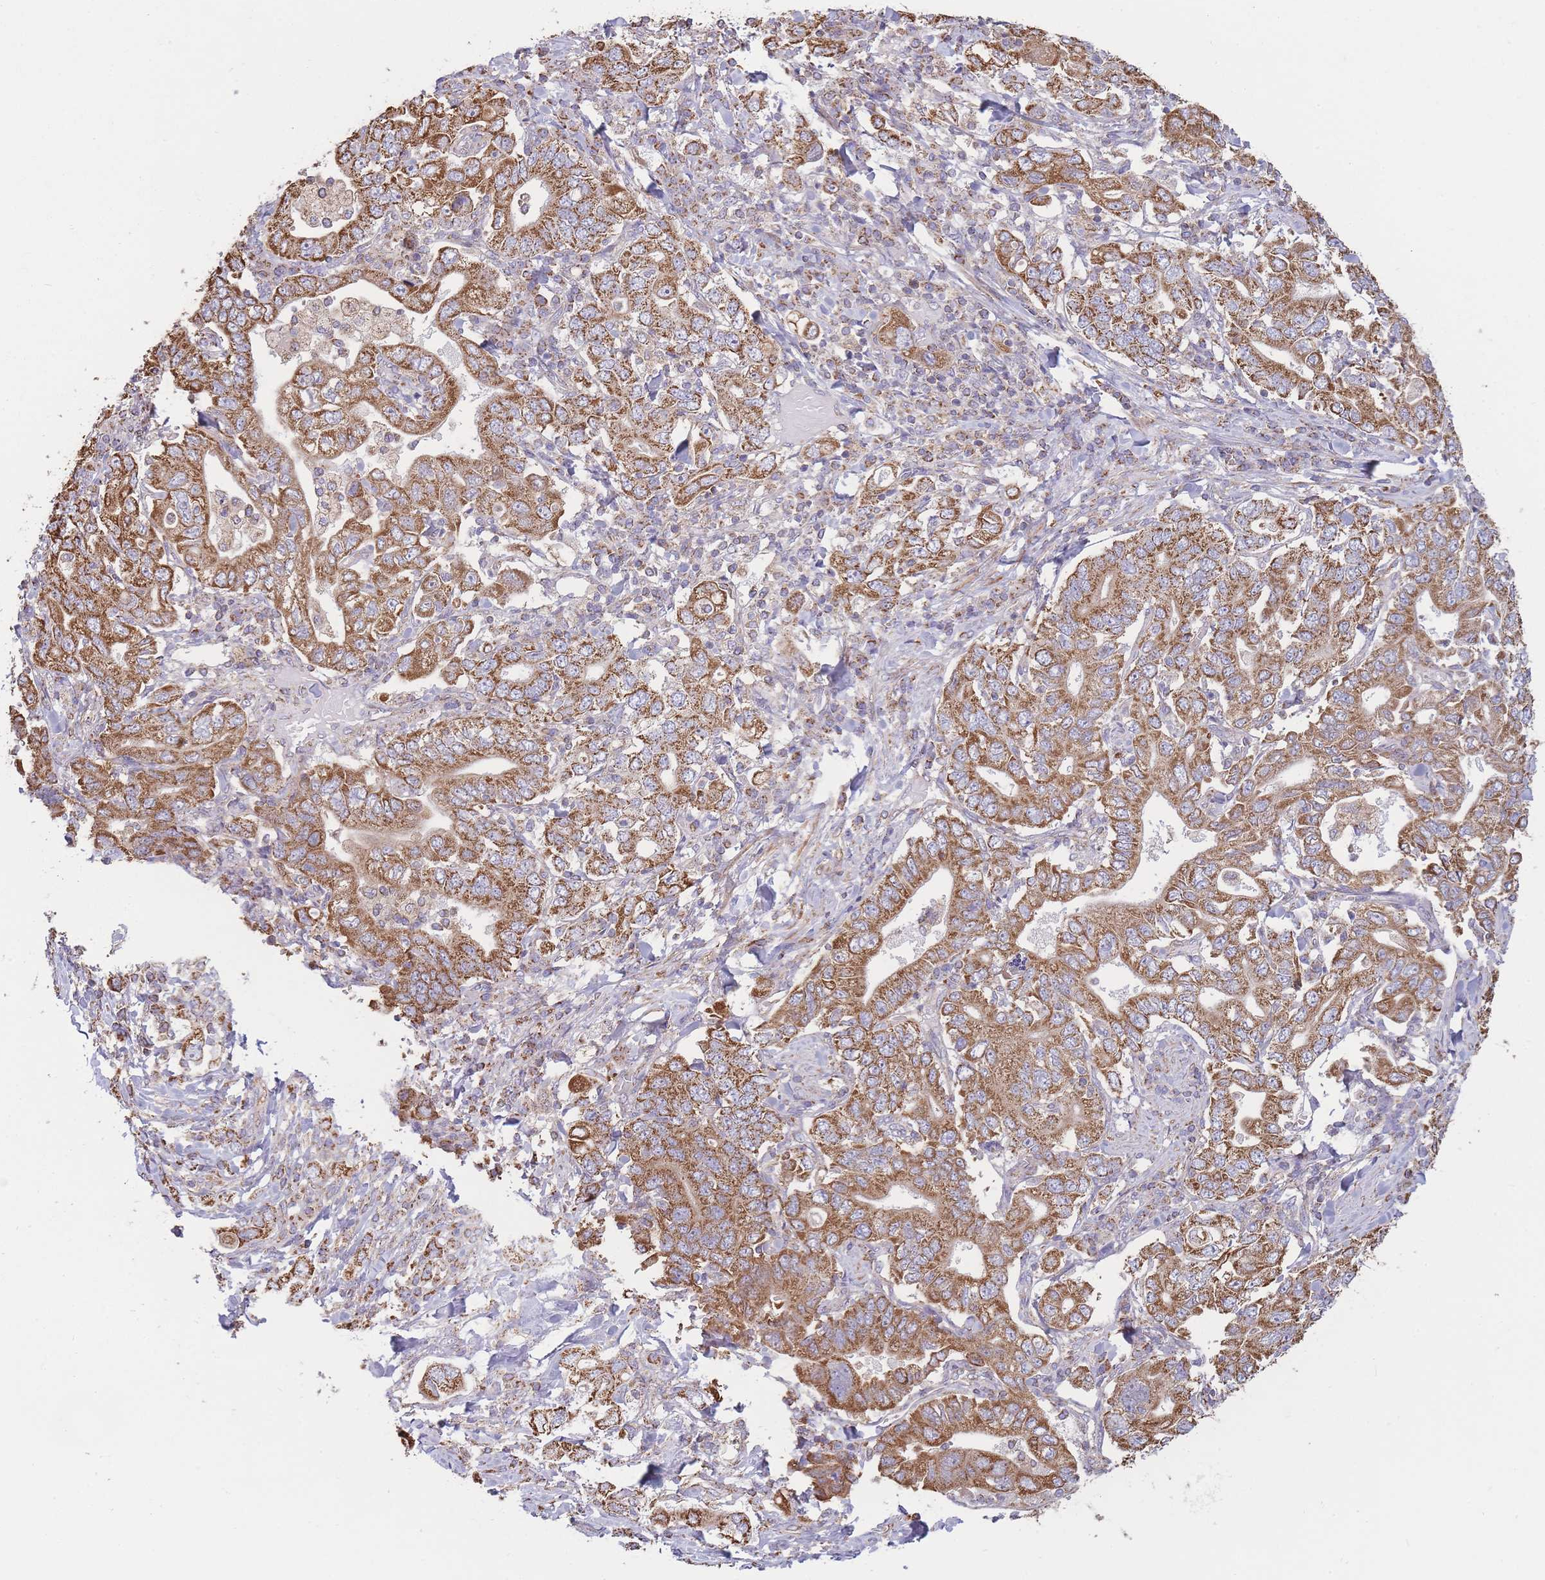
{"staining": {"intensity": "moderate", "quantity": ">75%", "location": "cytoplasmic/membranous"}, "tissue": "stomach cancer", "cell_type": "Tumor cells", "image_type": "cancer", "snomed": [{"axis": "morphology", "description": "Adenocarcinoma, NOS"}, {"axis": "topography", "description": "Stomach, upper"}, {"axis": "topography", "description": "Stomach"}], "caption": "DAB immunohistochemical staining of stomach adenocarcinoma displays moderate cytoplasmic/membranous protein positivity in about >75% of tumor cells. (DAB (3,3'-diaminobenzidine) = brown stain, brightfield microscopy at high magnification).", "gene": "KIF16B", "patient": {"sex": "male", "age": 62}}